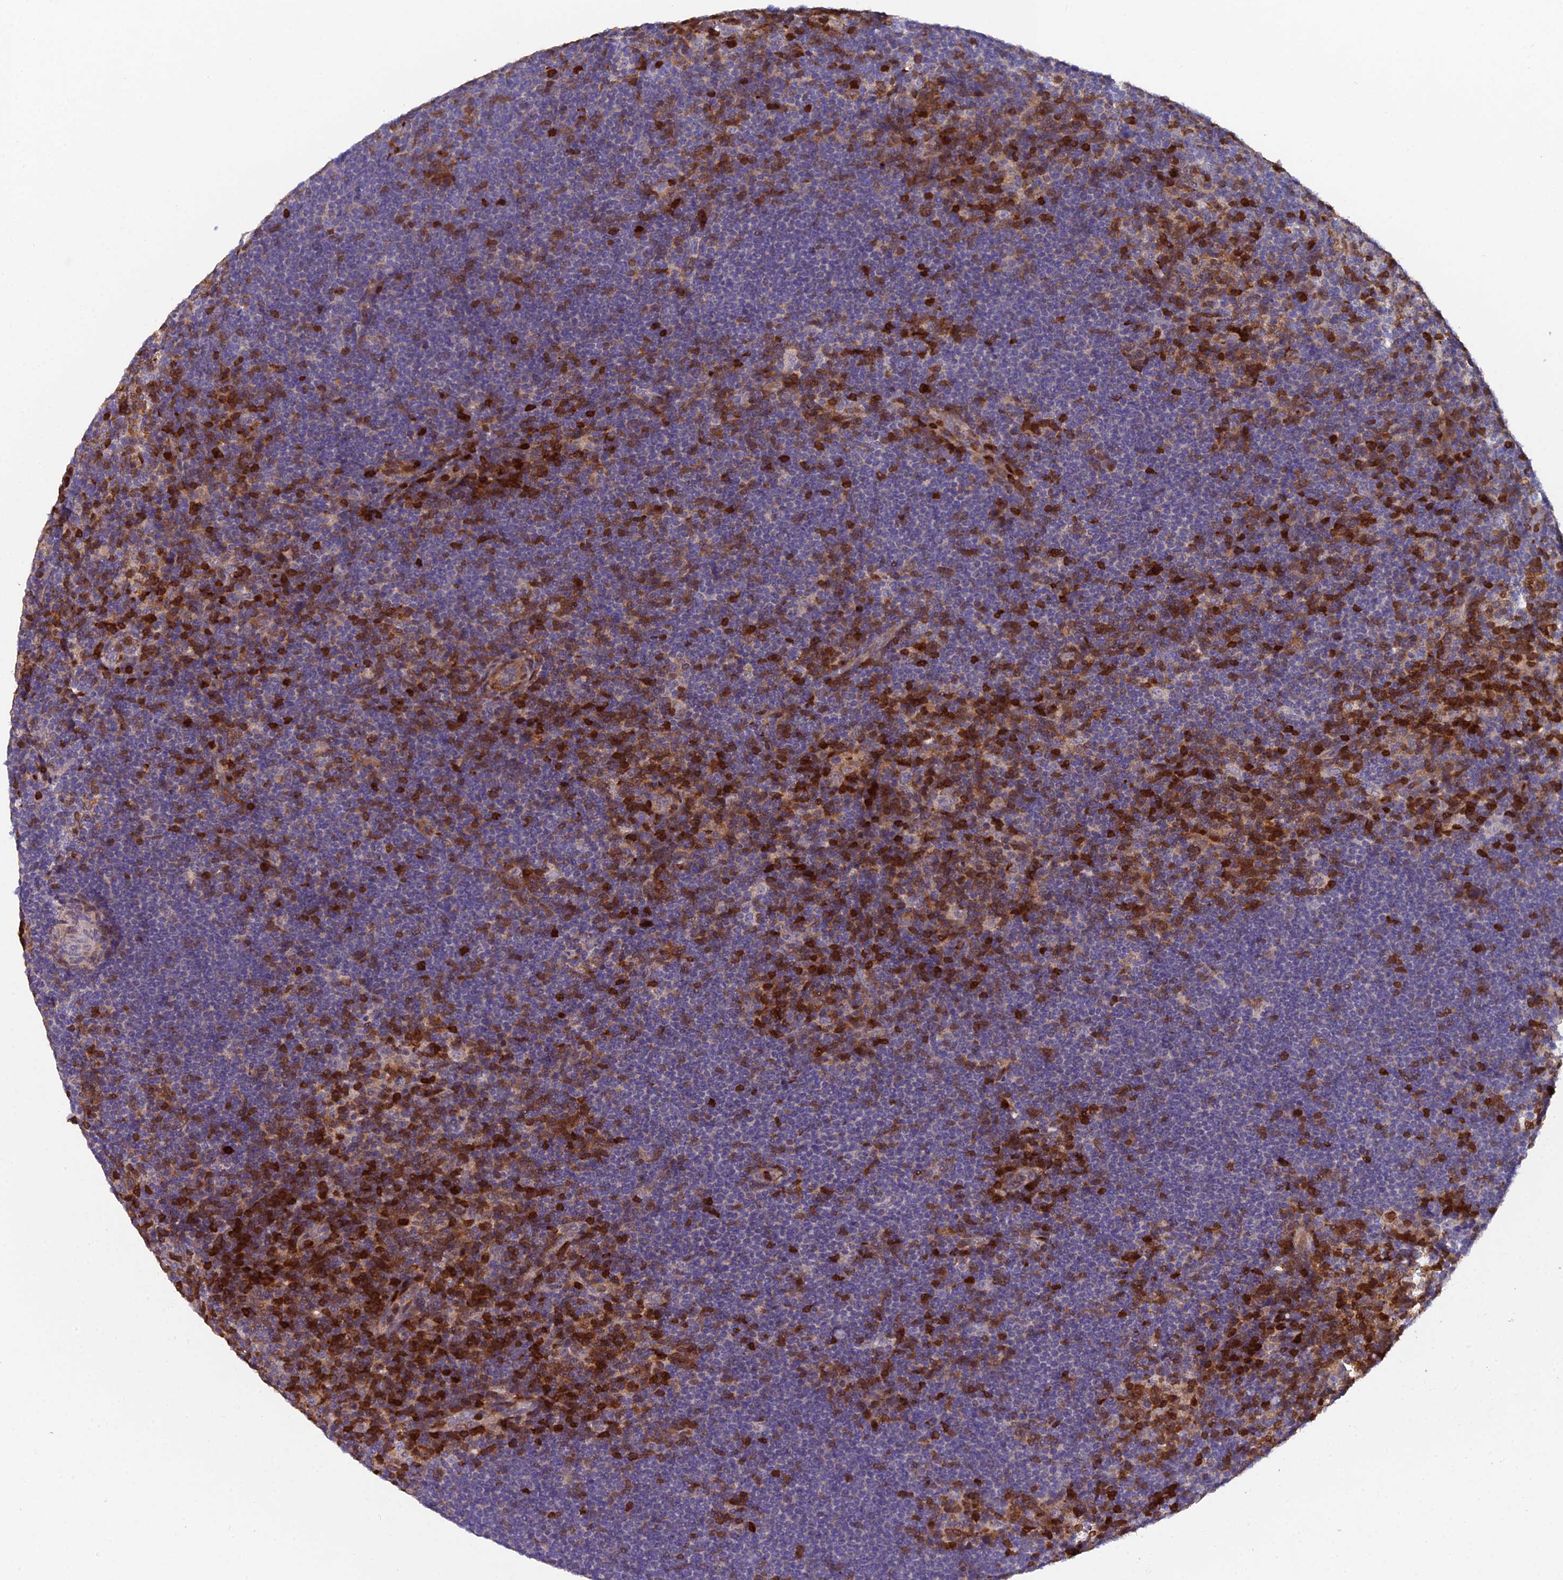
{"staining": {"intensity": "negative", "quantity": "none", "location": "none"}, "tissue": "lymphoma", "cell_type": "Tumor cells", "image_type": "cancer", "snomed": [{"axis": "morphology", "description": "Hodgkin's disease, NOS"}, {"axis": "topography", "description": "Lymph node"}], "caption": "Hodgkin's disease was stained to show a protein in brown. There is no significant staining in tumor cells.", "gene": "GALK2", "patient": {"sex": "female", "age": 57}}